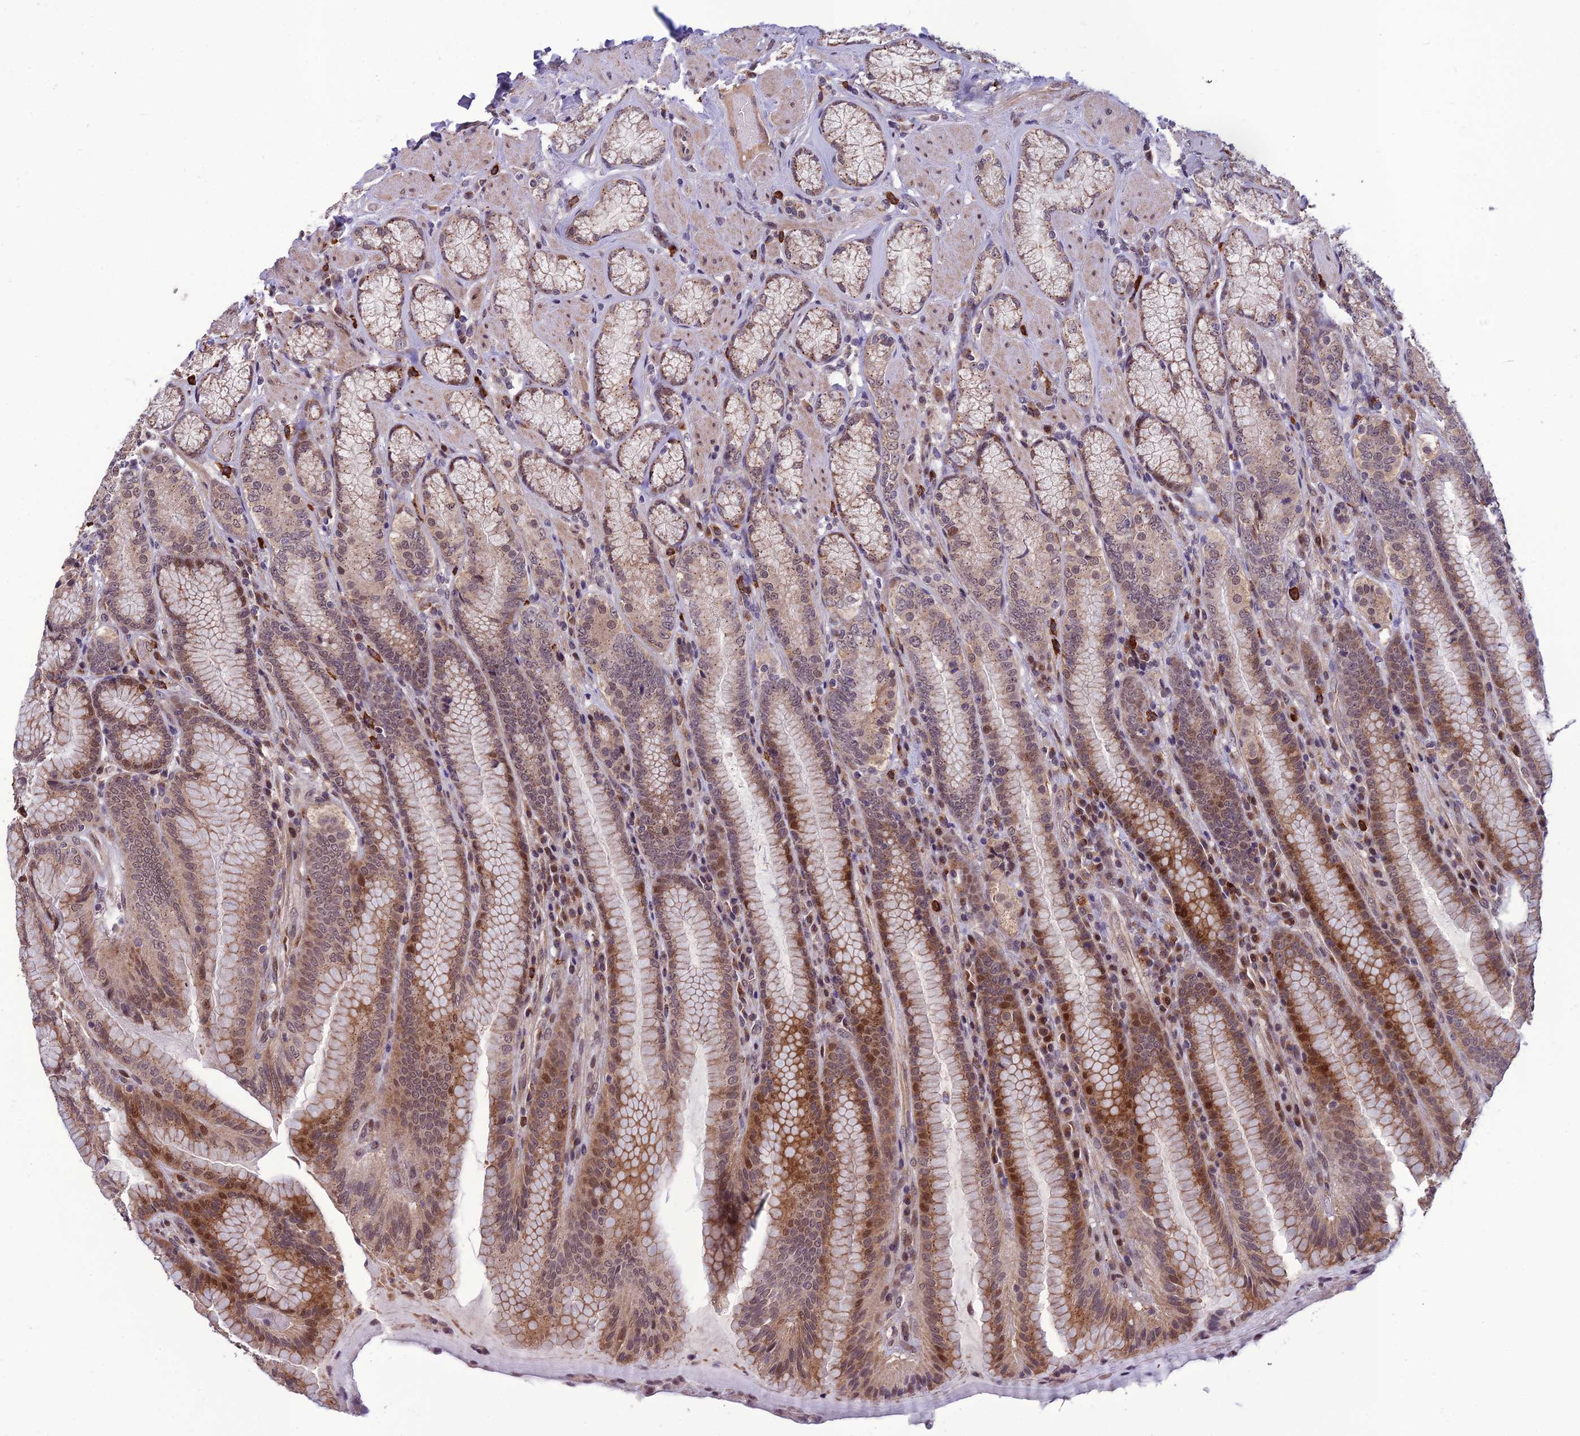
{"staining": {"intensity": "moderate", "quantity": "25%-75%", "location": "cytoplasmic/membranous,nuclear"}, "tissue": "stomach", "cell_type": "Glandular cells", "image_type": "normal", "snomed": [{"axis": "morphology", "description": "Normal tissue, NOS"}, {"axis": "topography", "description": "Stomach, upper"}, {"axis": "topography", "description": "Stomach, lower"}], "caption": "Immunohistochemical staining of unremarkable human stomach shows moderate cytoplasmic/membranous,nuclear protein staining in approximately 25%-75% of glandular cells.", "gene": "FBRS", "patient": {"sex": "female", "age": 76}}